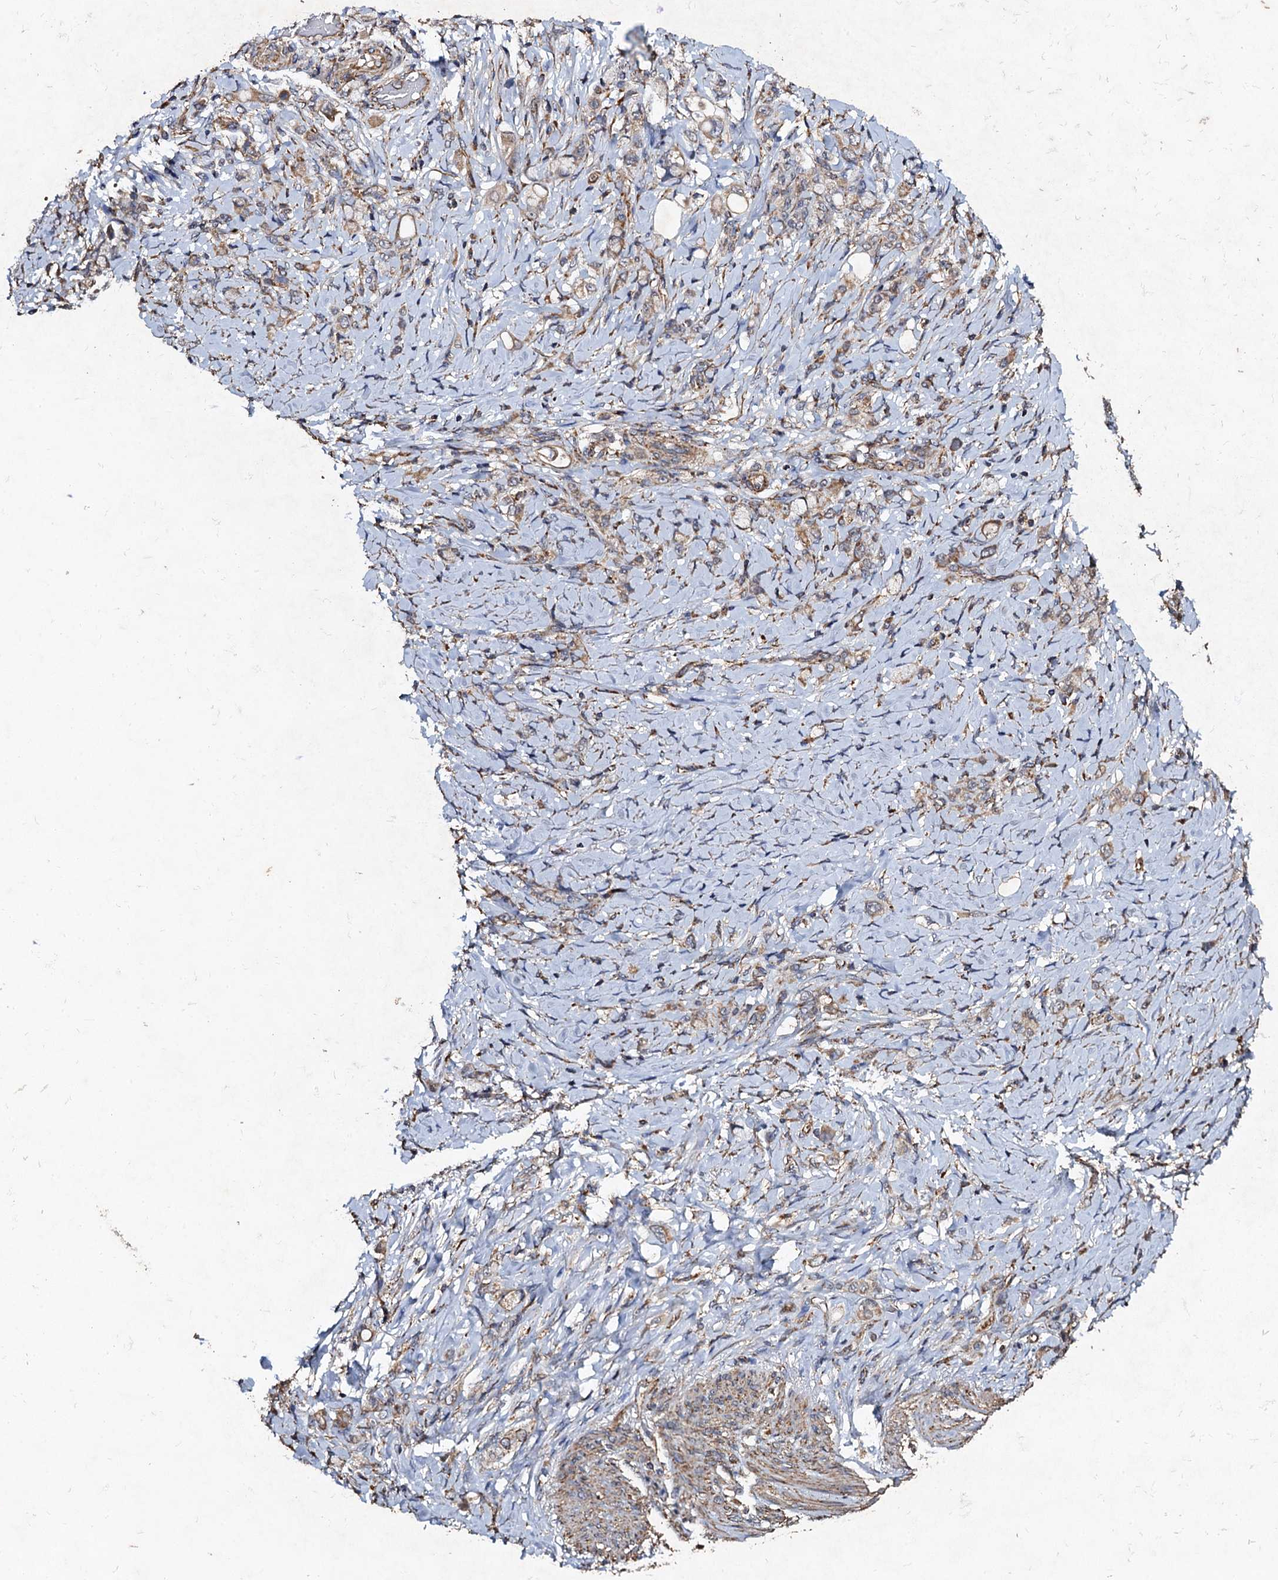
{"staining": {"intensity": "weak", "quantity": ">75%", "location": "cytoplasmic/membranous"}, "tissue": "stomach cancer", "cell_type": "Tumor cells", "image_type": "cancer", "snomed": [{"axis": "morphology", "description": "Adenocarcinoma, NOS"}, {"axis": "topography", "description": "Stomach"}], "caption": "Immunohistochemistry histopathology image of neoplastic tissue: human stomach cancer stained using immunohistochemistry demonstrates low levels of weak protein expression localized specifically in the cytoplasmic/membranous of tumor cells, appearing as a cytoplasmic/membranous brown color.", "gene": "NDUFA13", "patient": {"sex": "female", "age": 79}}